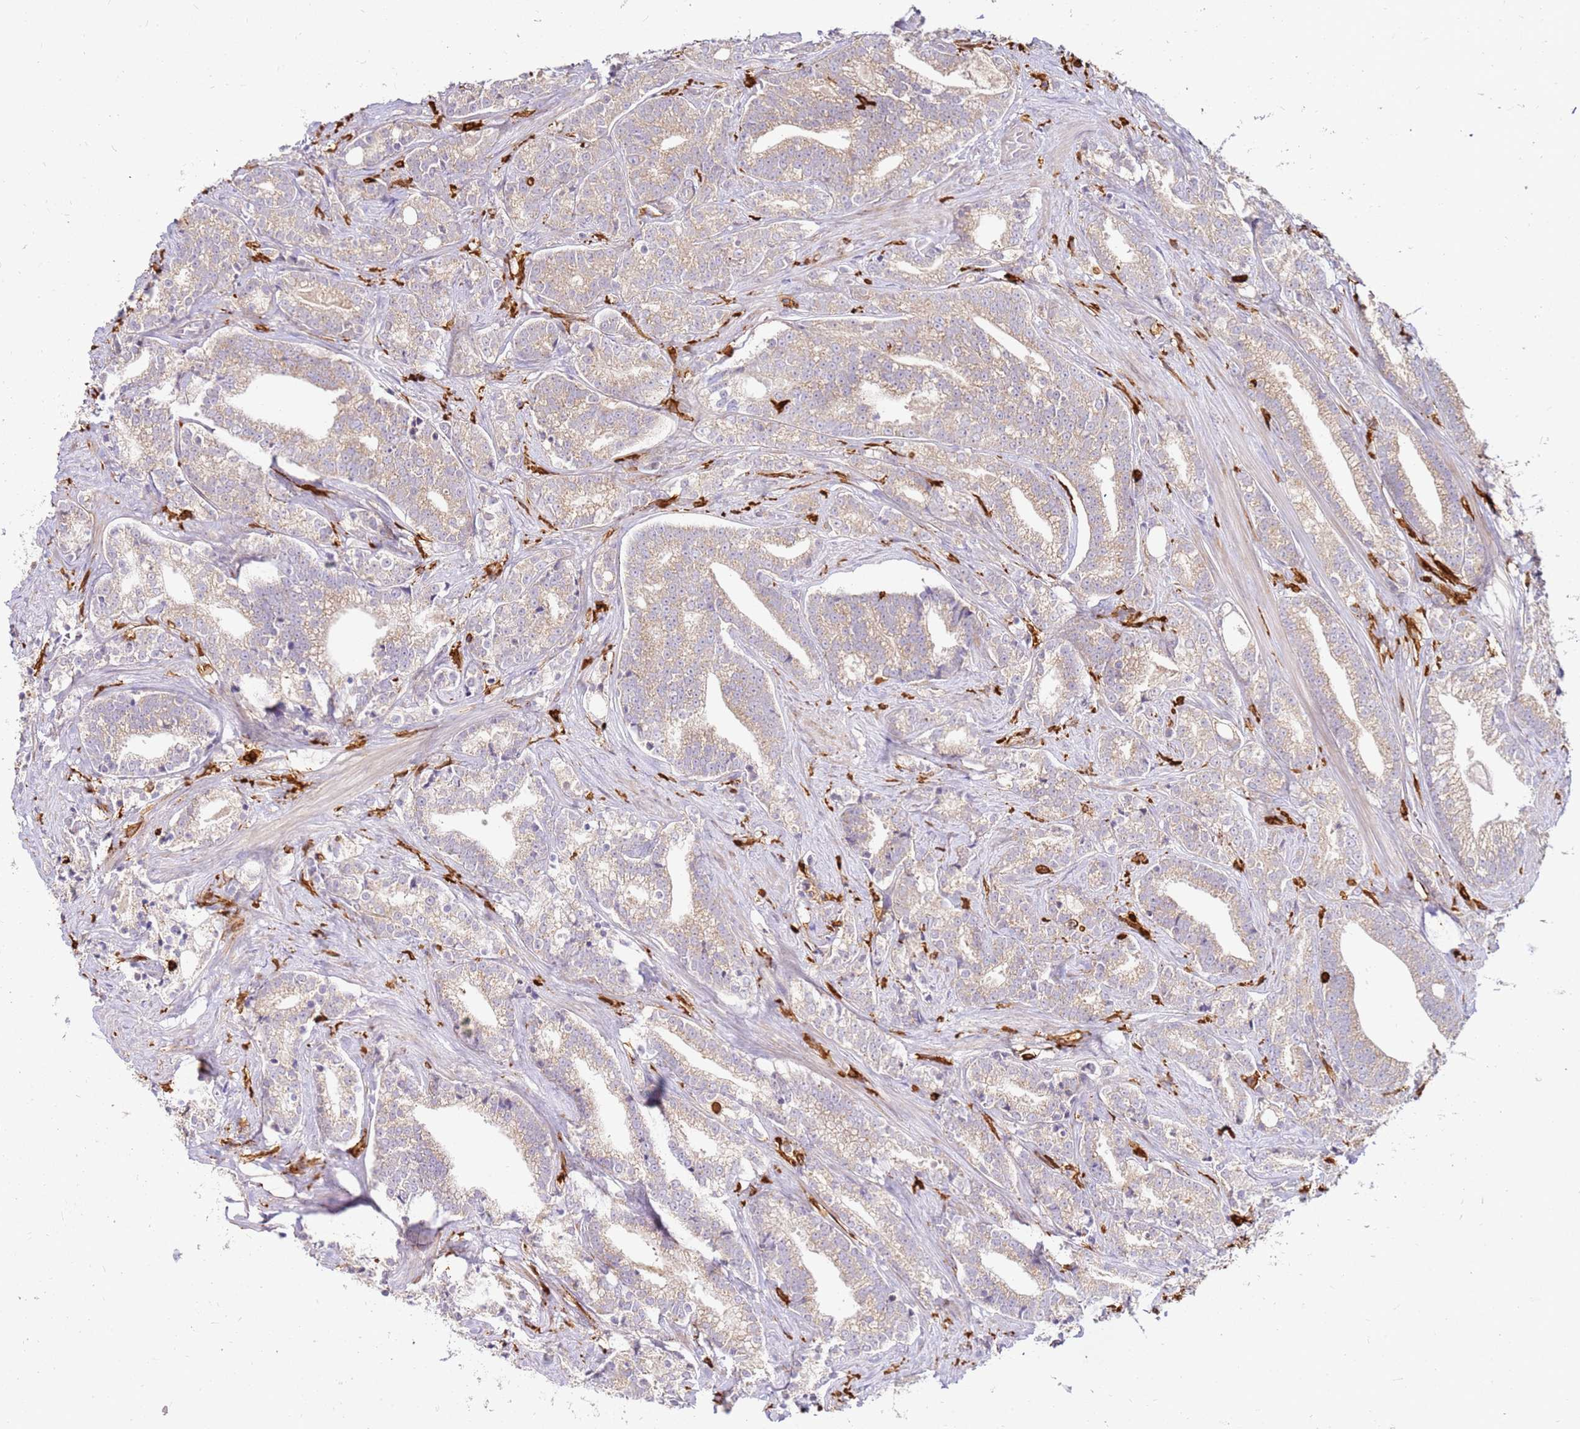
{"staining": {"intensity": "weak", "quantity": ">75%", "location": "cytoplasmic/membranous"}, "tissue": "prostate cancer", "cell_type": "Tumor cells", "image_type": "cancer", "snomed": [{"axis": "morphology", "description": "Adenocarcinoma, High grade"}, {"axis": "topography", "description": "Prostate"}], "caption": "The immunohistochemical stain labels weak cytoplasmic/membranous expression in tumor cells of prostate cancer tissue.", "gene": "CORO1A", "patient": {"sex": "male", "age": 67}}